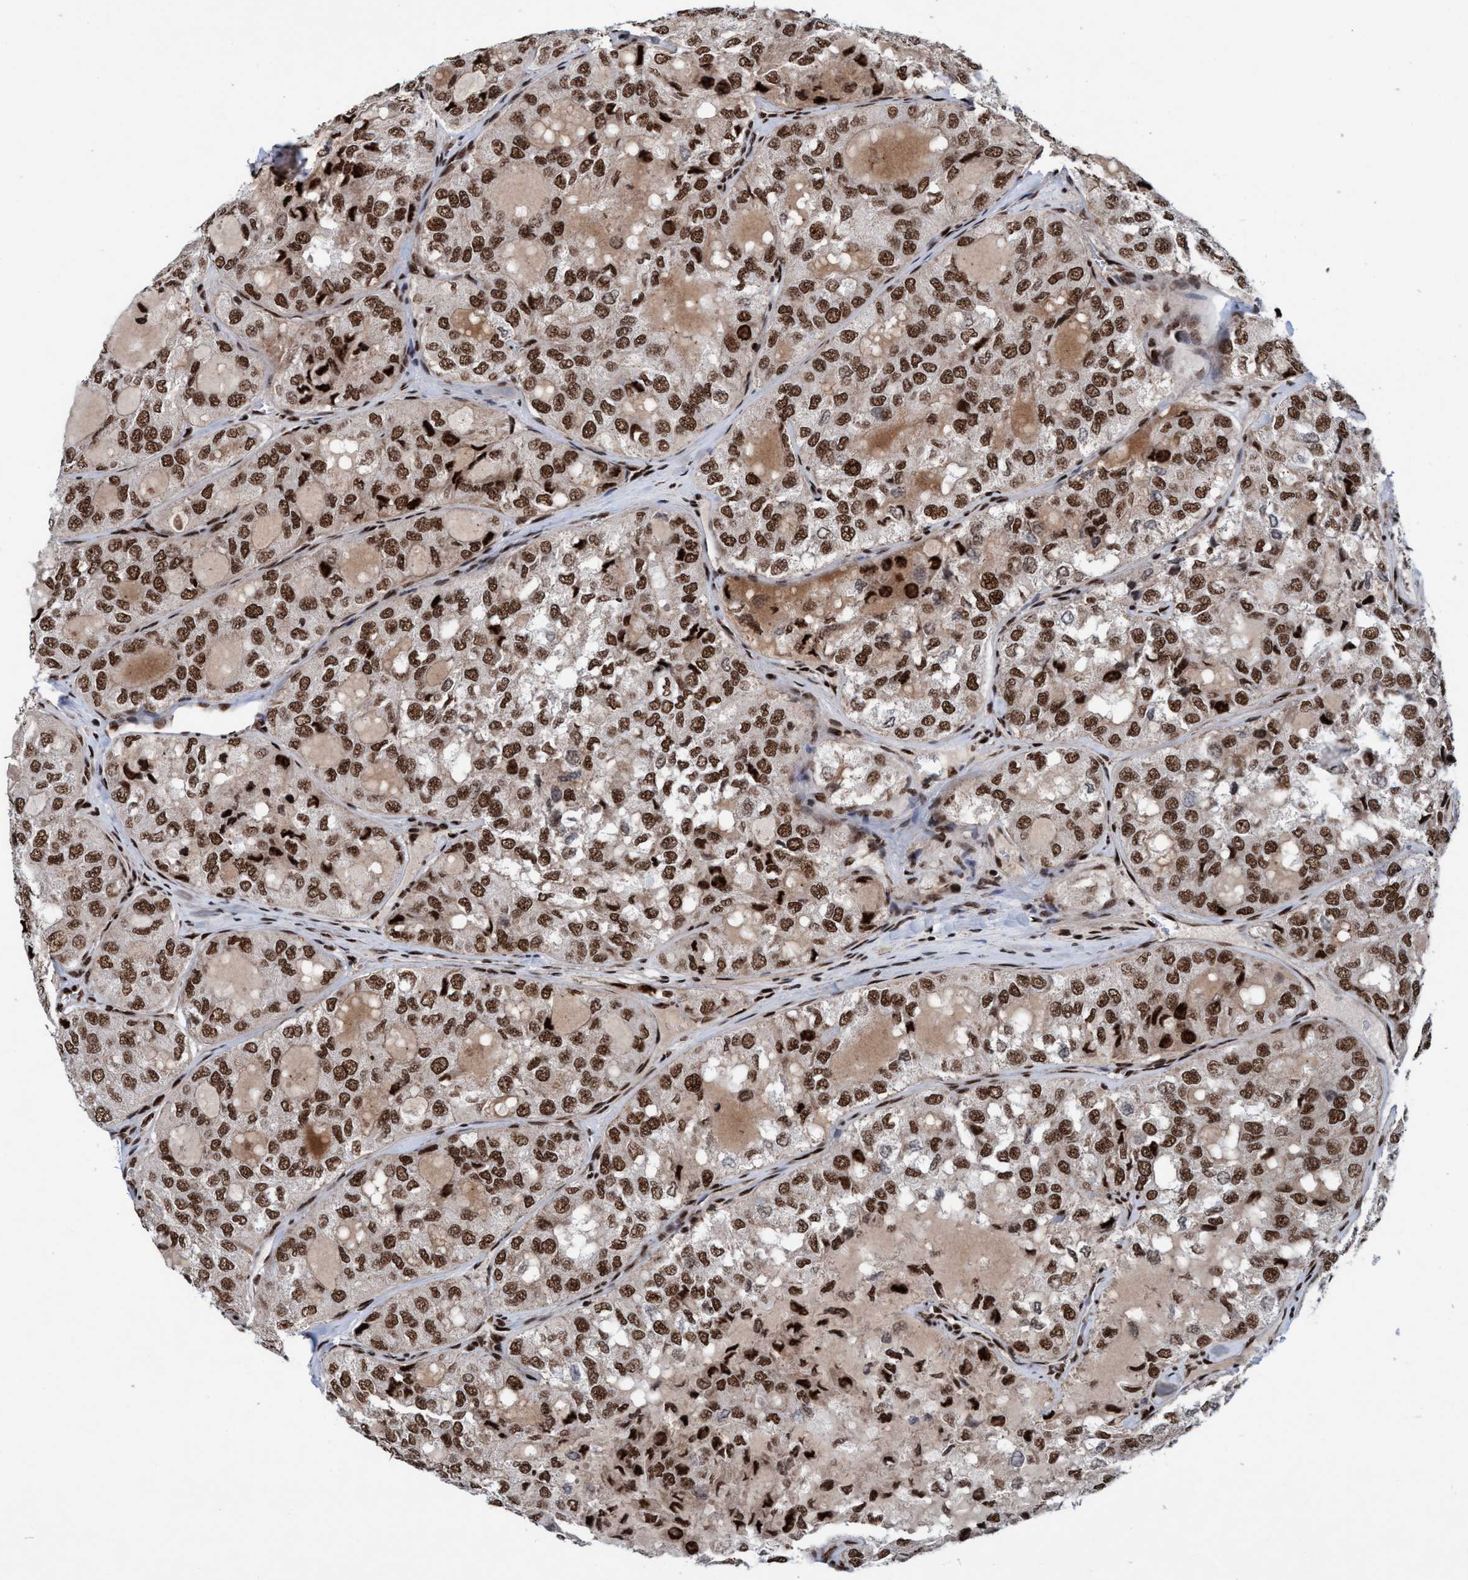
{"staining": {"intensity": "moderate", "quantity": ">75%", "location": "nuclear"}, "tissue": "thyroid cancer", "cell_type": "Tumor cells", "image_type": "cancer", "snomed": [{"axis": "morphology", "description": "Follicular adenoma carcinoma, NOS"}, {"axis": "topography", "description": "Thyroid gland"}], "caption": "IHC staining of thyroid cancer (follicular adenoma carcinoma), which exhibits medium levels of moderate nuclear staining in about >75% of tumor cells indicating moderate nuclear protein positivity. The staining was performed using DAB (3,3'-diaminobenzidine) (brown) for protein detection and nuclei were counterstained in hematoxylin (blue).", "gene": "TOPBP1", "patient": {"sex": "male", "age": 75}}